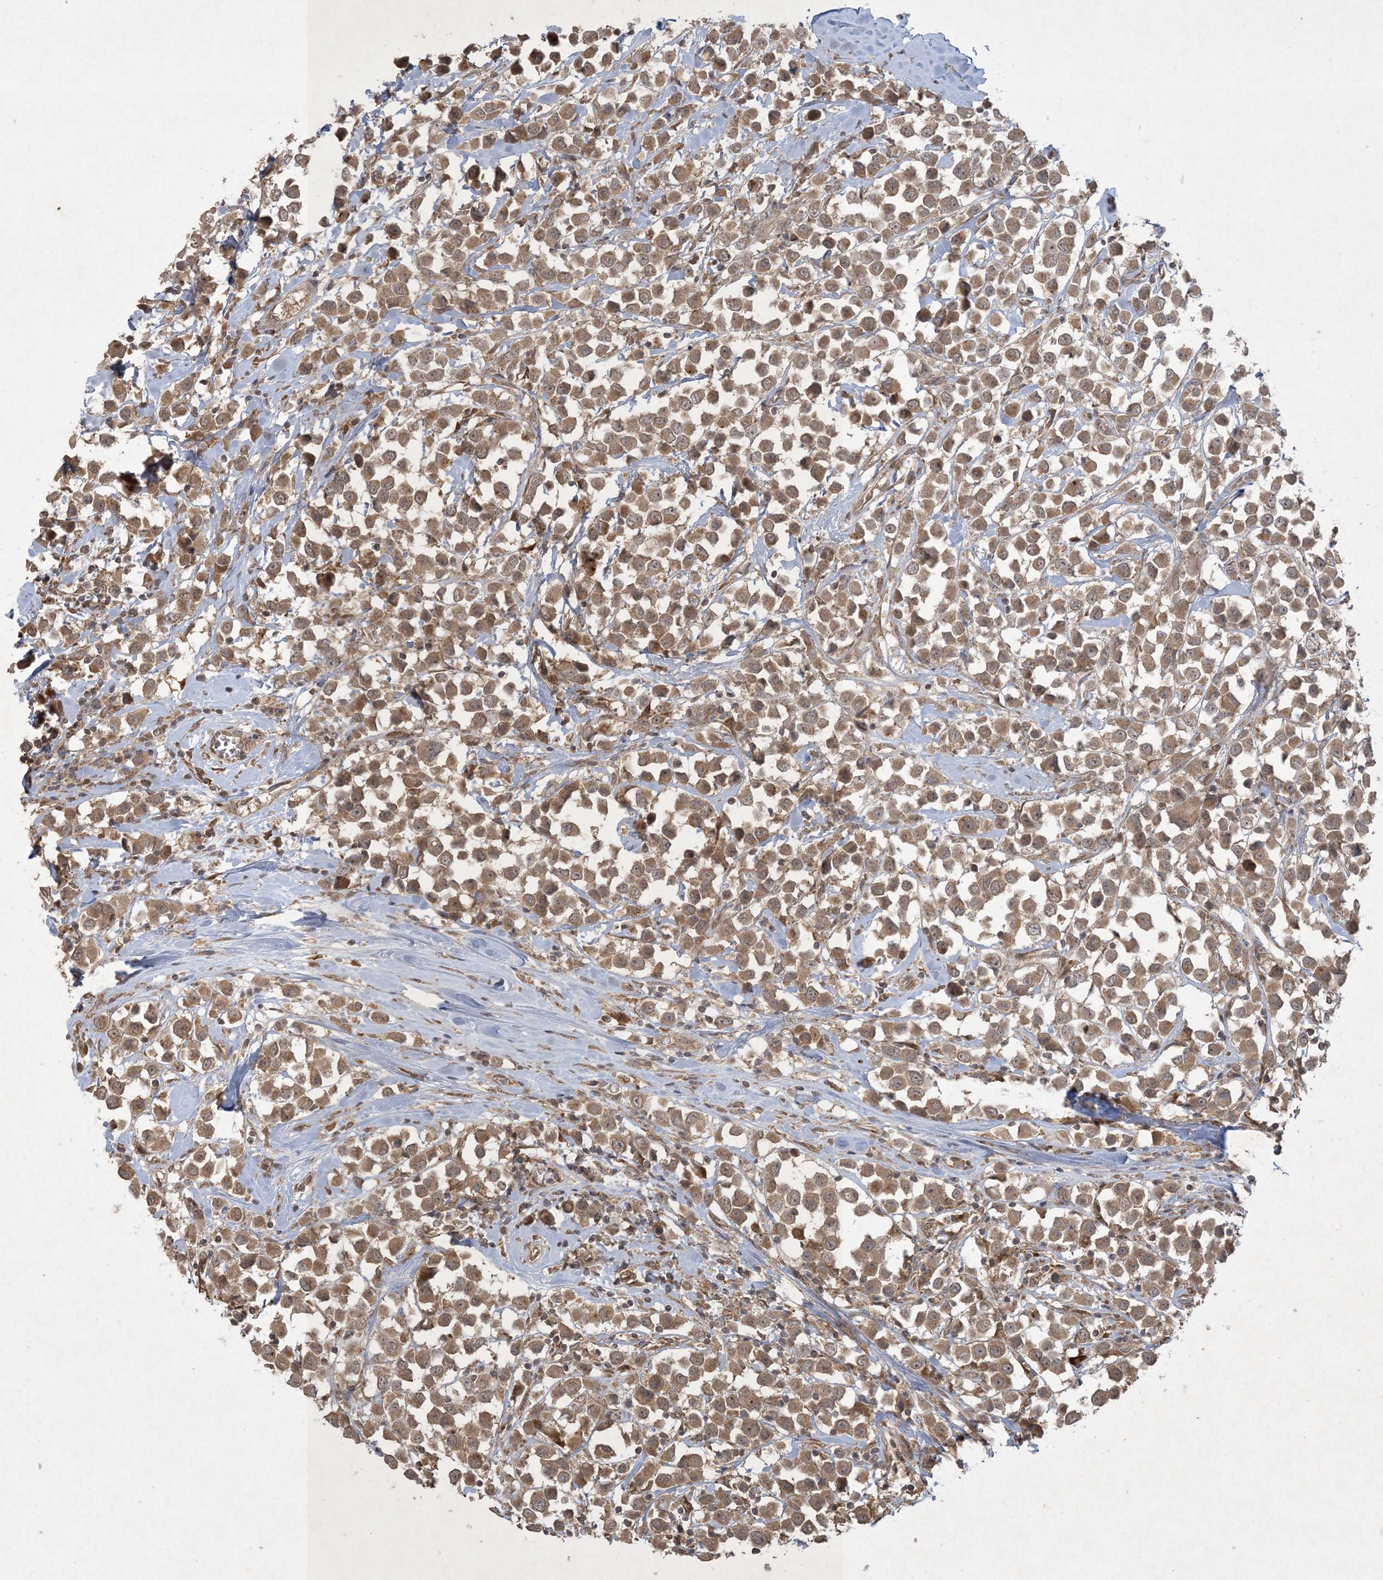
{"staining": {"intensity": "moderate", "quantity": ">75%", "location": "cytoplasmic/membranous,nuclear"}, "tissue": "breast cancer", "cell_type": "Tumor cells", "image_type": "cancer", "snomed": [{"axis": "morphology", "description": "Duct carcinoma"}, {"axis": "topography", "description": "Breast"}], "caption": "Immunohistochemical staining of breast cancer displays moderate cytoplasmic/membranous and nuclear protein positivity in about >75% of tumor cells.", "gene": "NRBP2", "patient": {"sex": "female", "age": 61}}